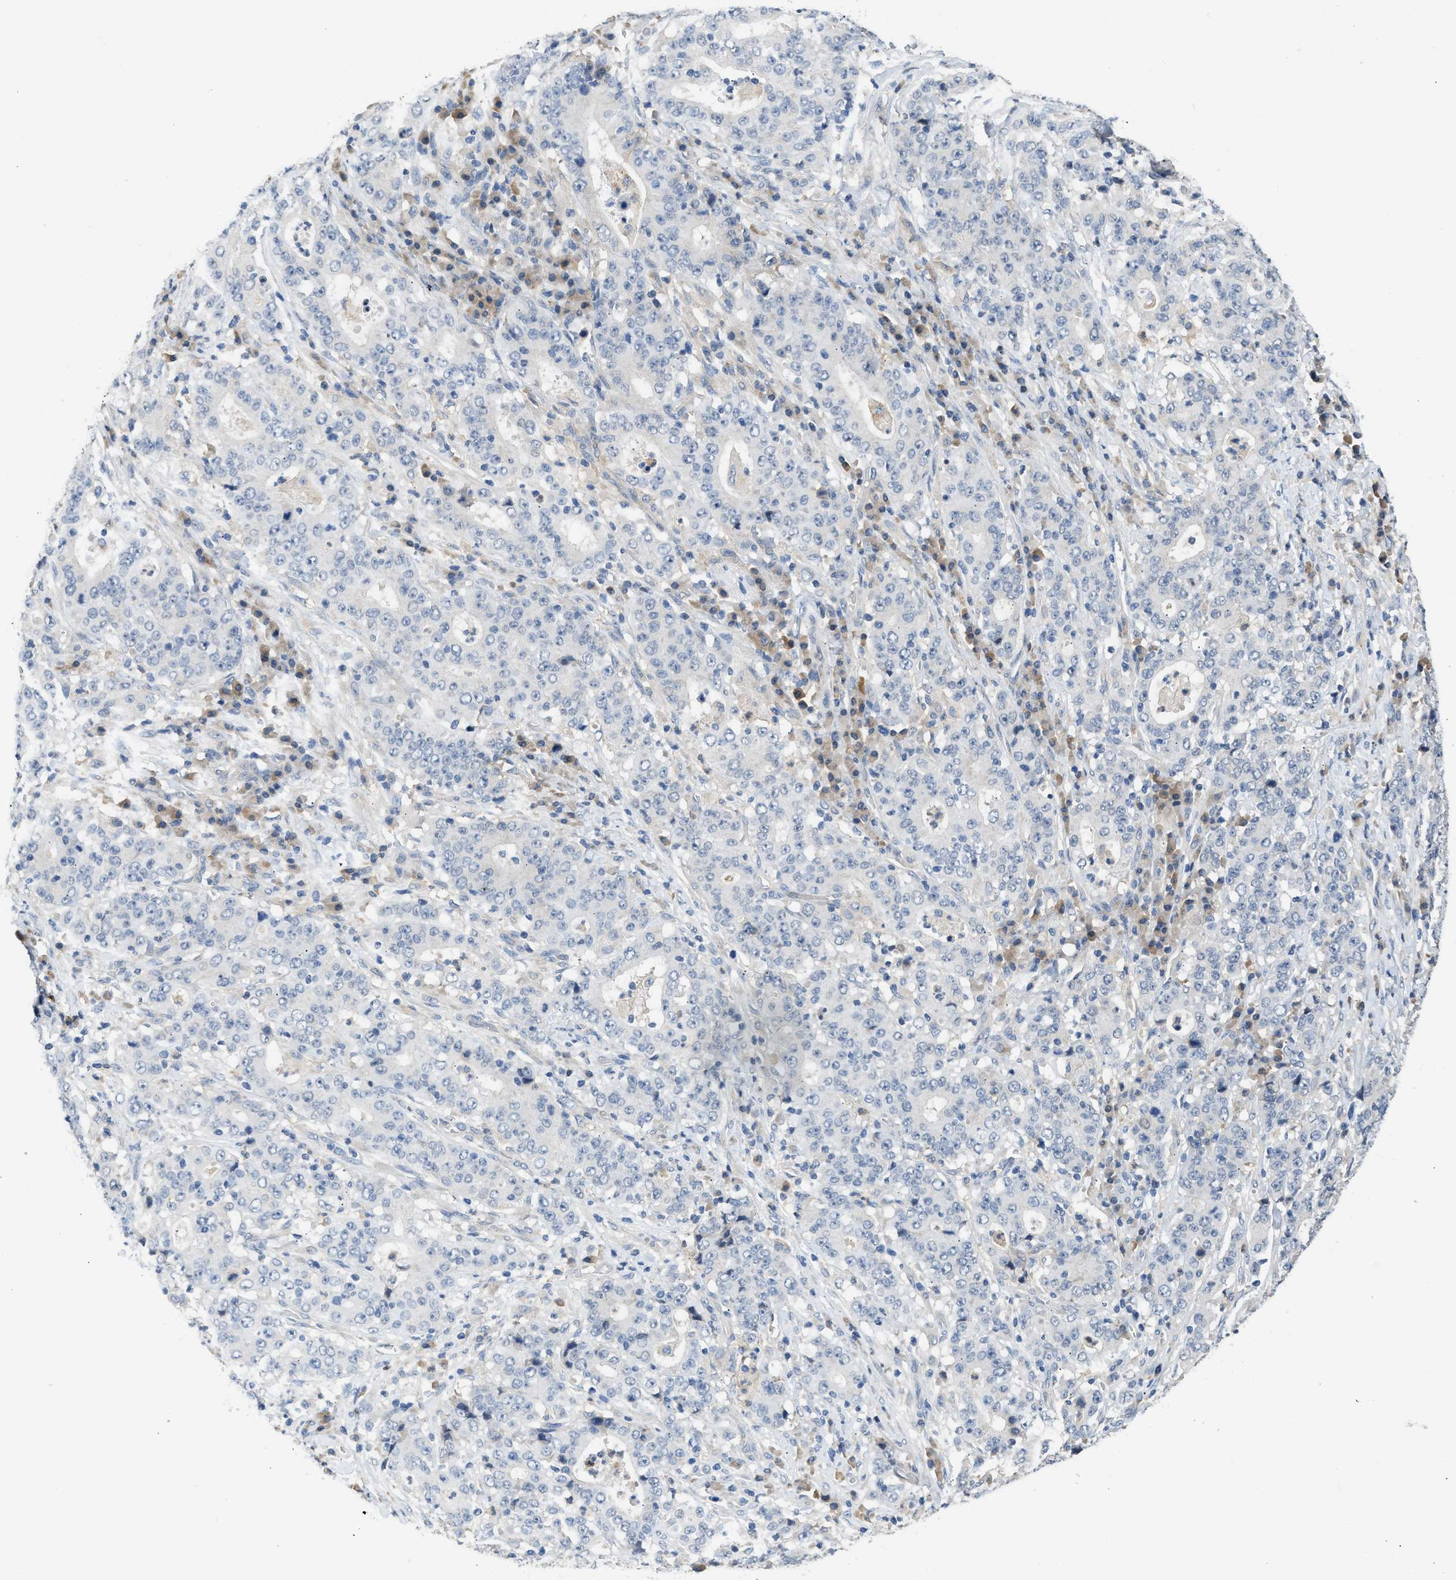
{"staining": {"intensity": "negative", "quantity": "none", "location": "none"}, "tissue": "stomach cancer", "cell_type": "Tumor cells", "image_type": "cancer", "snomed": [{"axis": "morphology", "description": "Normal tissue, NOS"}, {"axis": "morphology", "description": "Adenocarcinoma, NOS"}, {"axis": "topography", "description": "Stomach, upper"}, {"axis": "topography", "description": "Stomach"}], "caption": "This is an IHC photomicrograph of stomach cancer. There is no expression in tumor cells.", "gene": "RHBDF2", "patient": {"sex": "male", "age": 59}}